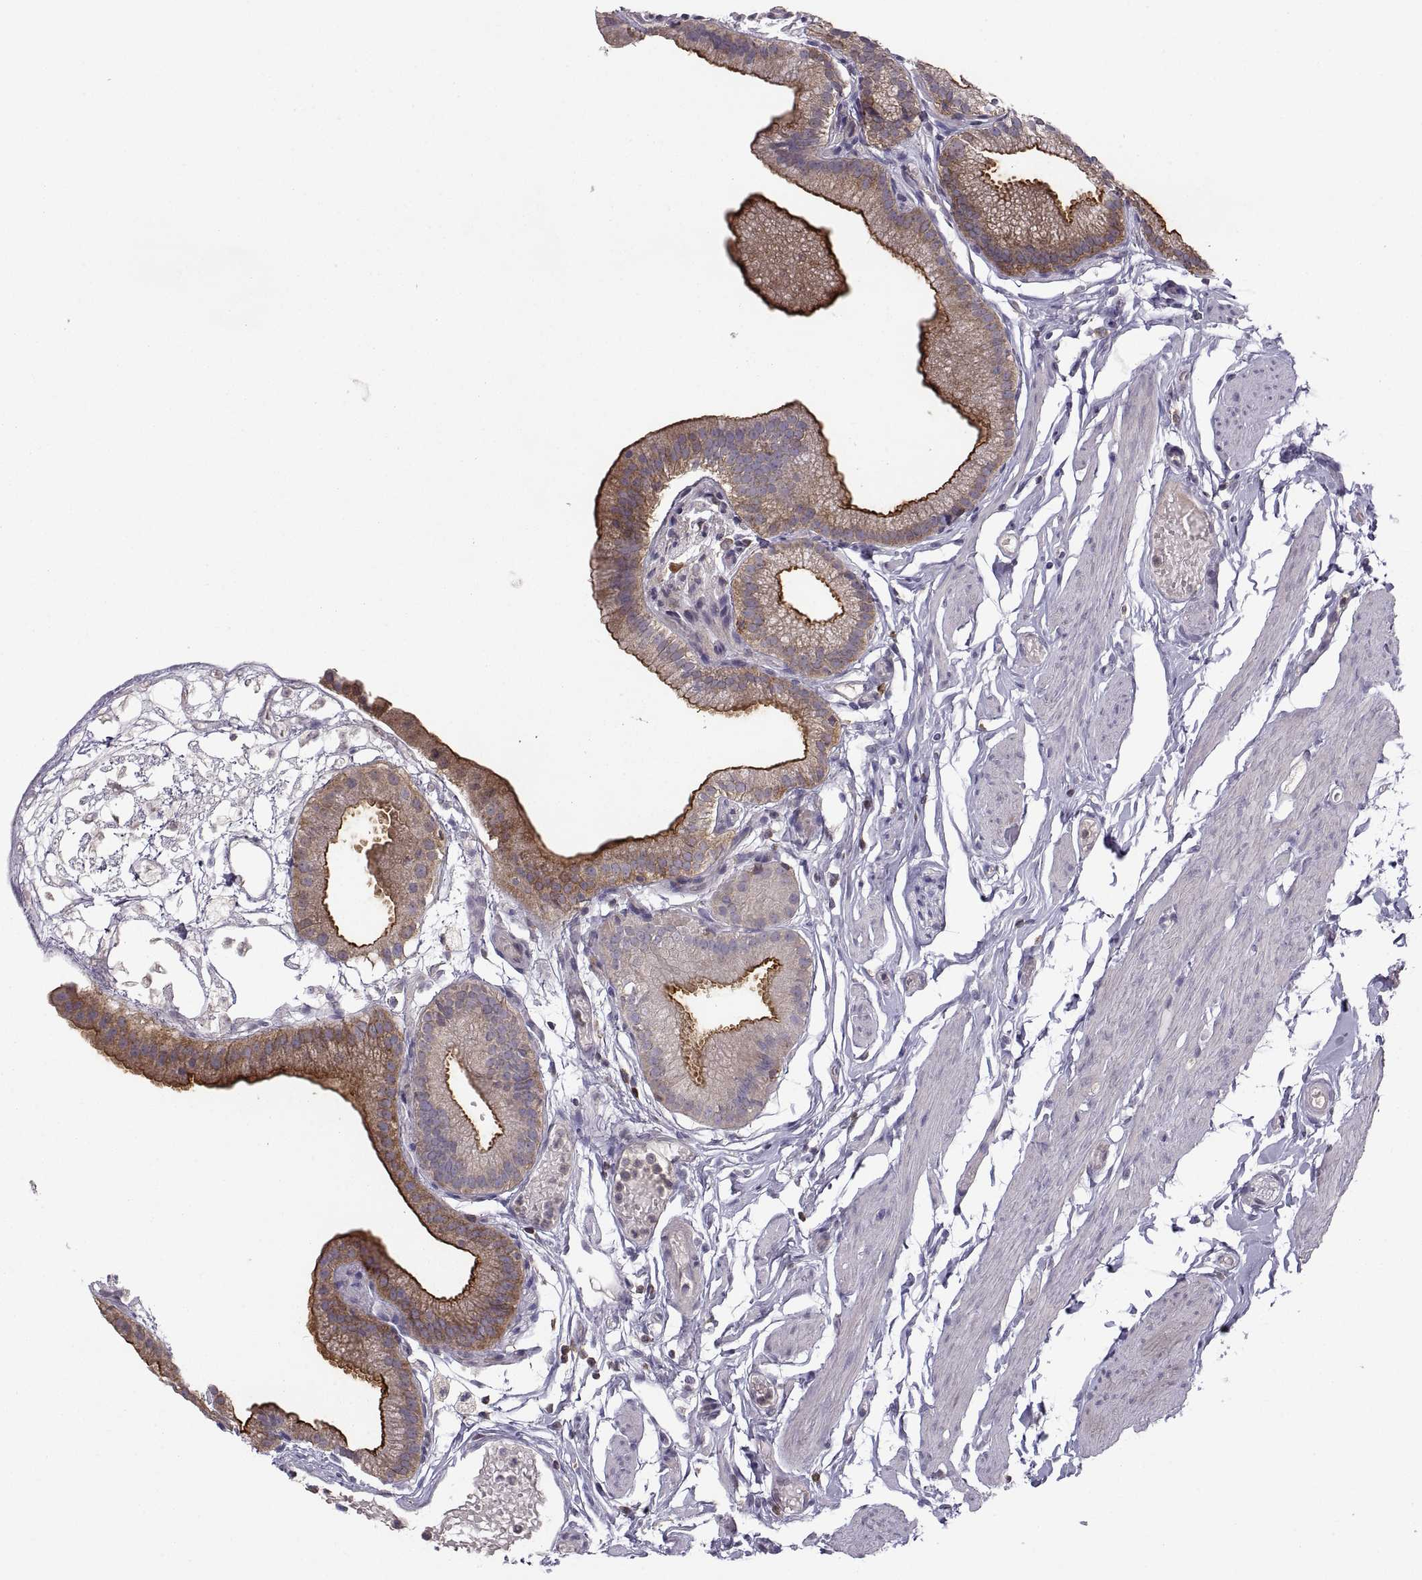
{"staining": {"intensity": "strong", "quantity": ">75%", "location": "cytoplasmic/membranous"}, "tissue": "gallbladder", "cell_type": "Glandular cells", "image_type": "normal", "snomed": [{"axis": "morphology", "description": "Normal tissue, NOS"}, {"axis": "topography", "description": "Gallbladder"}], "caption": "Approximately >75% of glandular cells in unremarkable human gallbladder exhibit strong cytoplasmic/membranous protein positivity as visualized by brown immunohistochemical staining.", "gene": "EZR", "patient": {"sex": "female", "age": 45}}